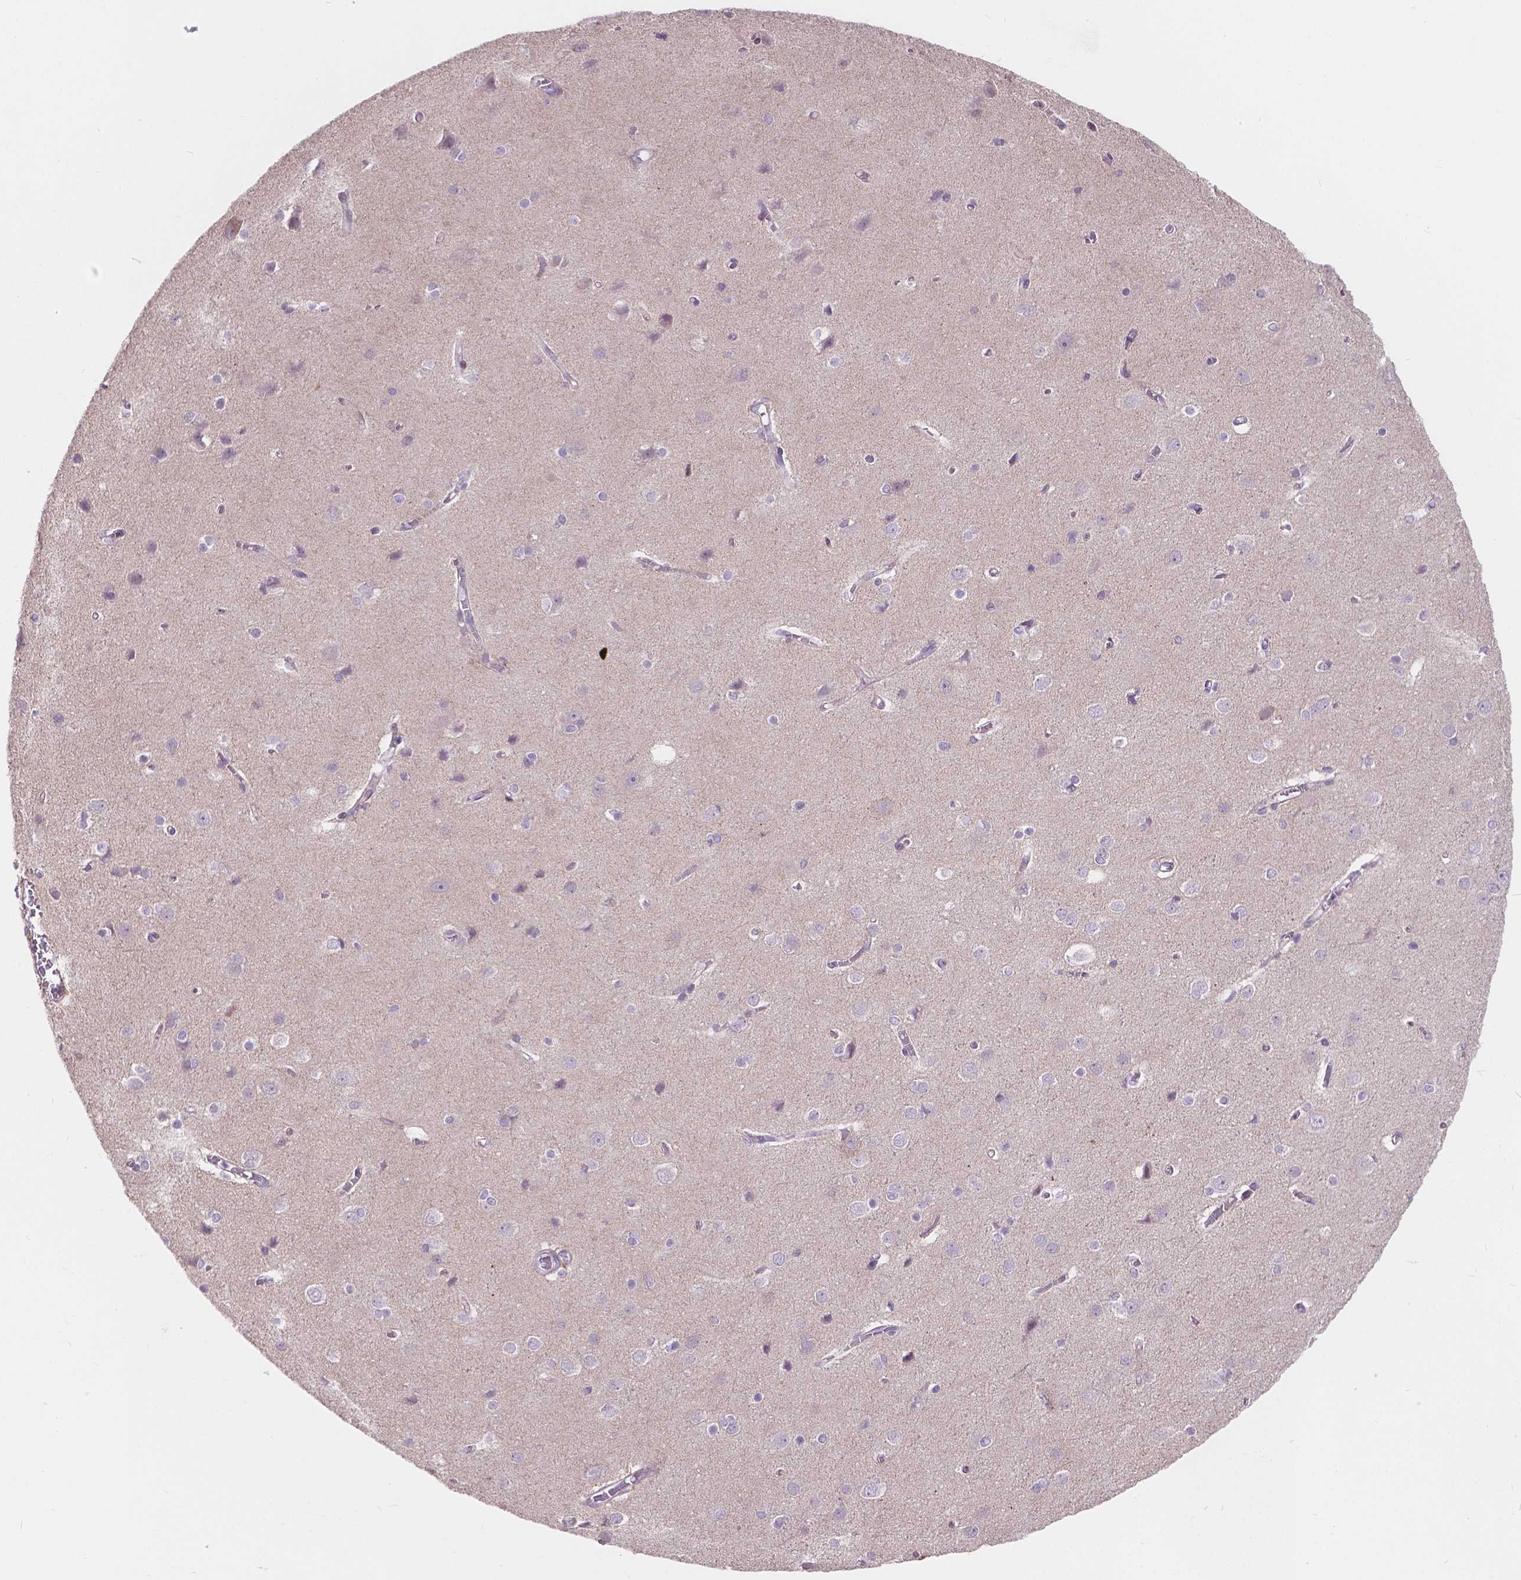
{"staining": {"intensity": "negative", "quantity": "none", "location": "none"}, "tissue": "cerebral cortex", "cell_type": "Endothelial cells", "image_type": "normal", "snomed": [{"axis": "morphology", "description": "Normal tissue, NOS"}, {"axis": "topography", "description": "Cerebral cortex"}], "caption": "This is a photomicrograph of immunohistochemistry staining of unremarkable cerebral cortex, which shows no positivity in endothelial cells.", "gene": "MYH14", "patient": {"sex": "male", "age": 37}}